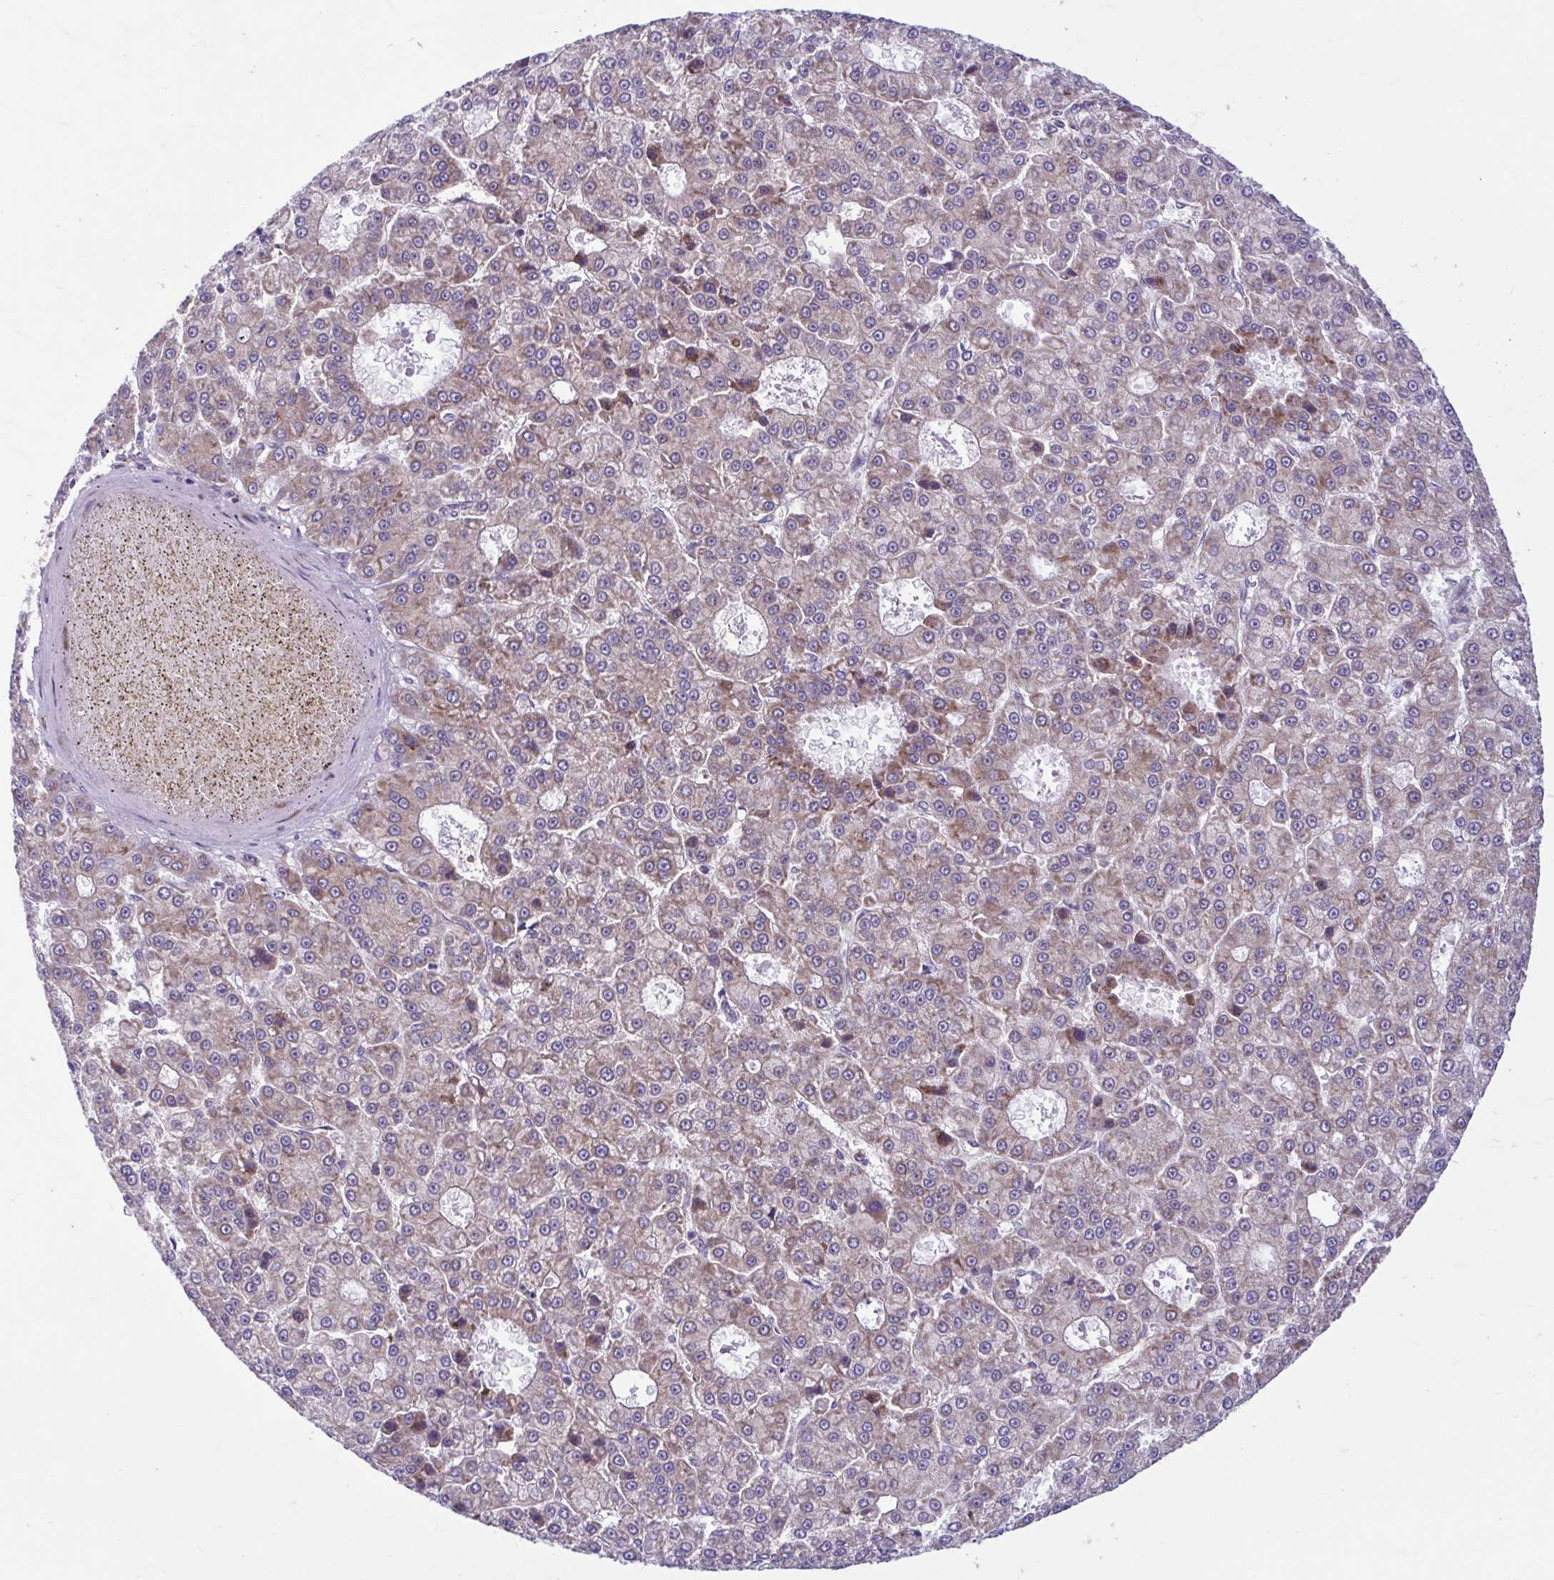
{"staining": {"intensity": "weak", "quantity": ">75%", "location": "cytoplasmic/membranous"}, "tissue": "liver cancer", "cell_type": "Tumor cells", "image_type": "cancer", "snomed": [{"axis": "morphology", "description": "Carcinoma, Hepatocellular, NOS"}, {"axis": "topography", "description": "Liver"}], "caption": "The image exhibits staining of hepatocellular carcinoma (liver), revealing weak cytoplasmic/membranous protein positivity (brown color) within tumor cells.", "gene": "RPS16", "patient": {"sex": "male", "age": 70}}